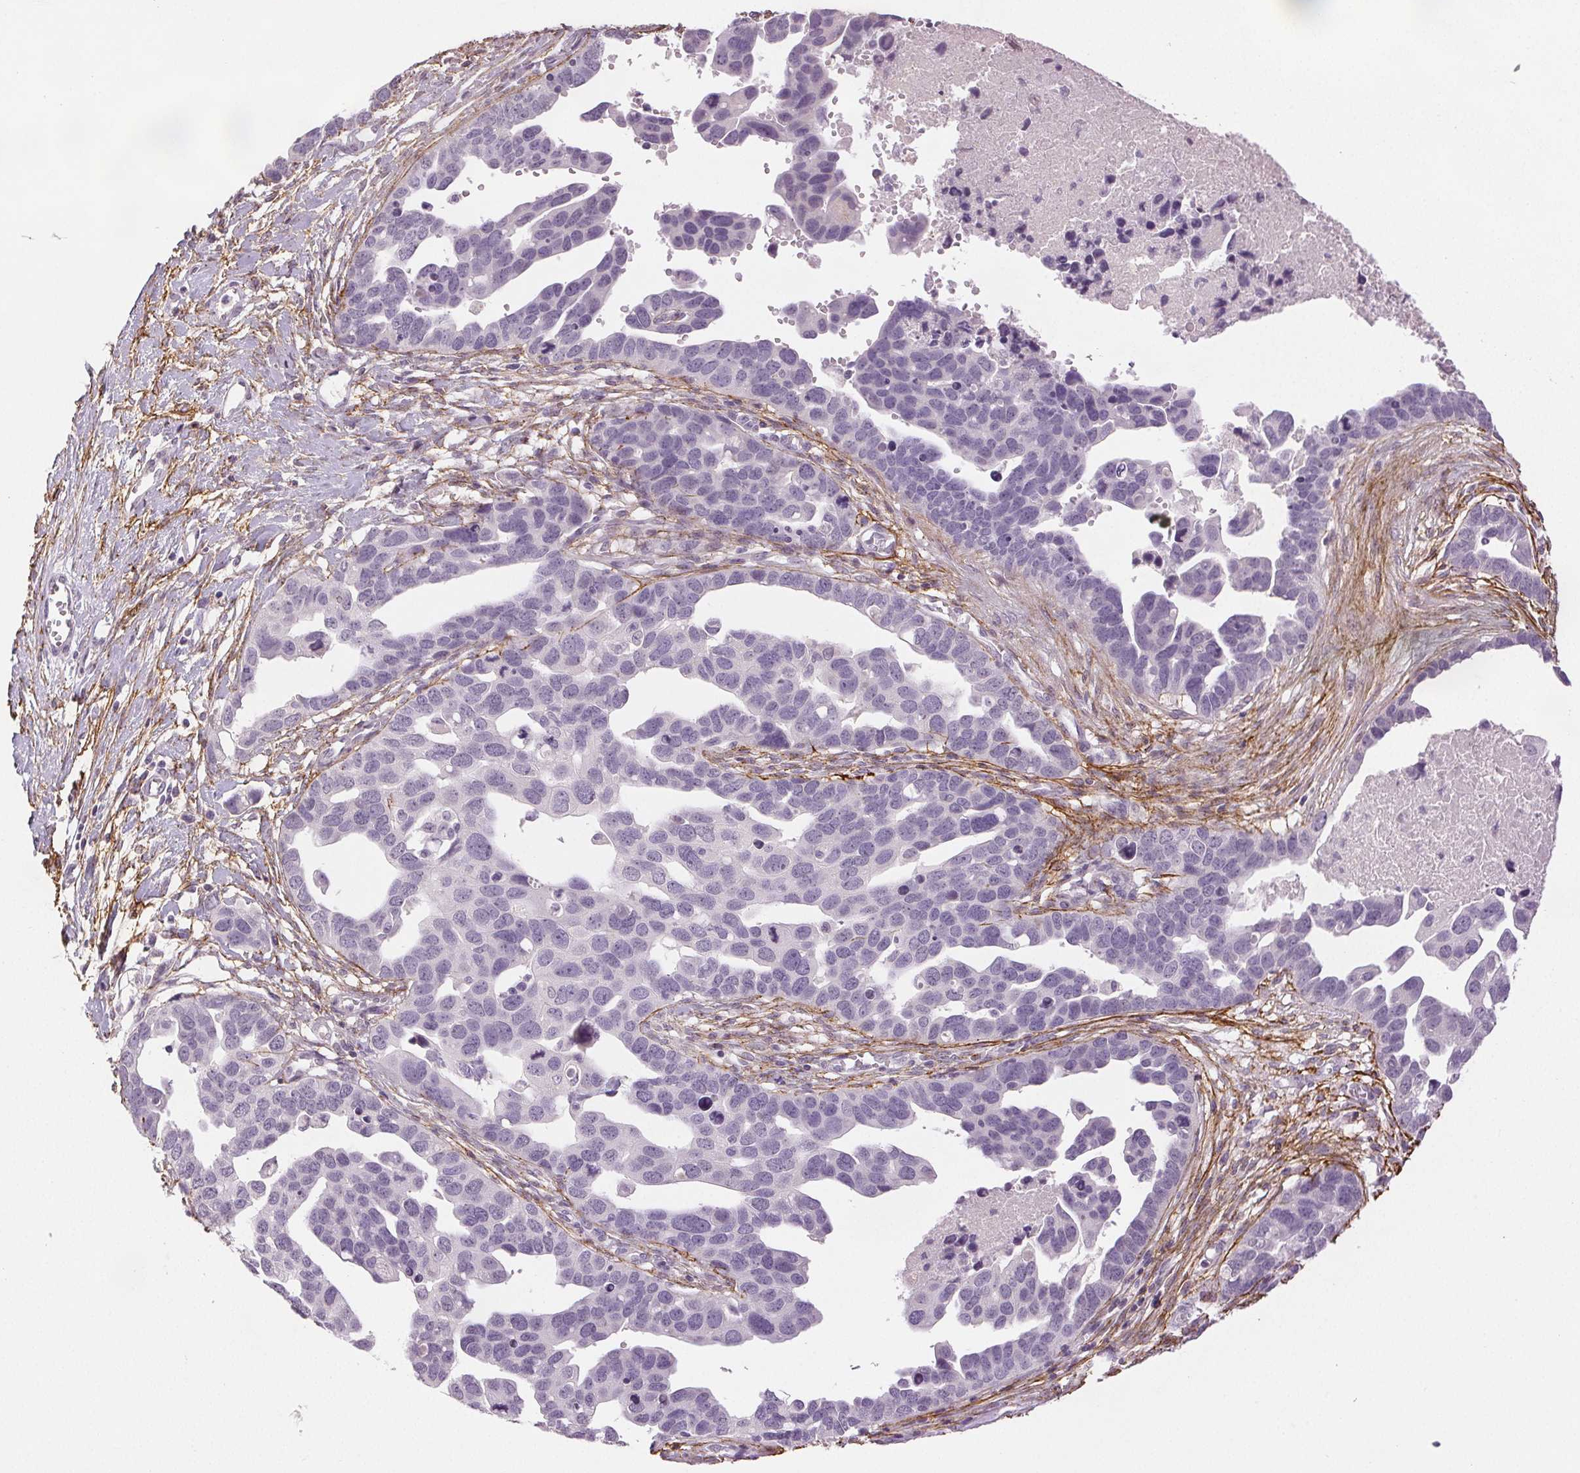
{"staining": {"intensity": "negative", "quantity": "none", "location": "none"}, "tissue": "ovarian cancer", "cell_type": "Tumor cells", "image_type": "cancer", "snomed": [{"axis": "morphology", "description": "Cystadenocarcinoma, serous, NOS"}, {"axis": "topography", "description": "Ovary"}], "caption": "Ovarian cancer stained for a protein using immunohistochemistry exhibits no staining tumor cells.", "gene": "FBN1", "patient": {"sex": "female", "age": 54}}